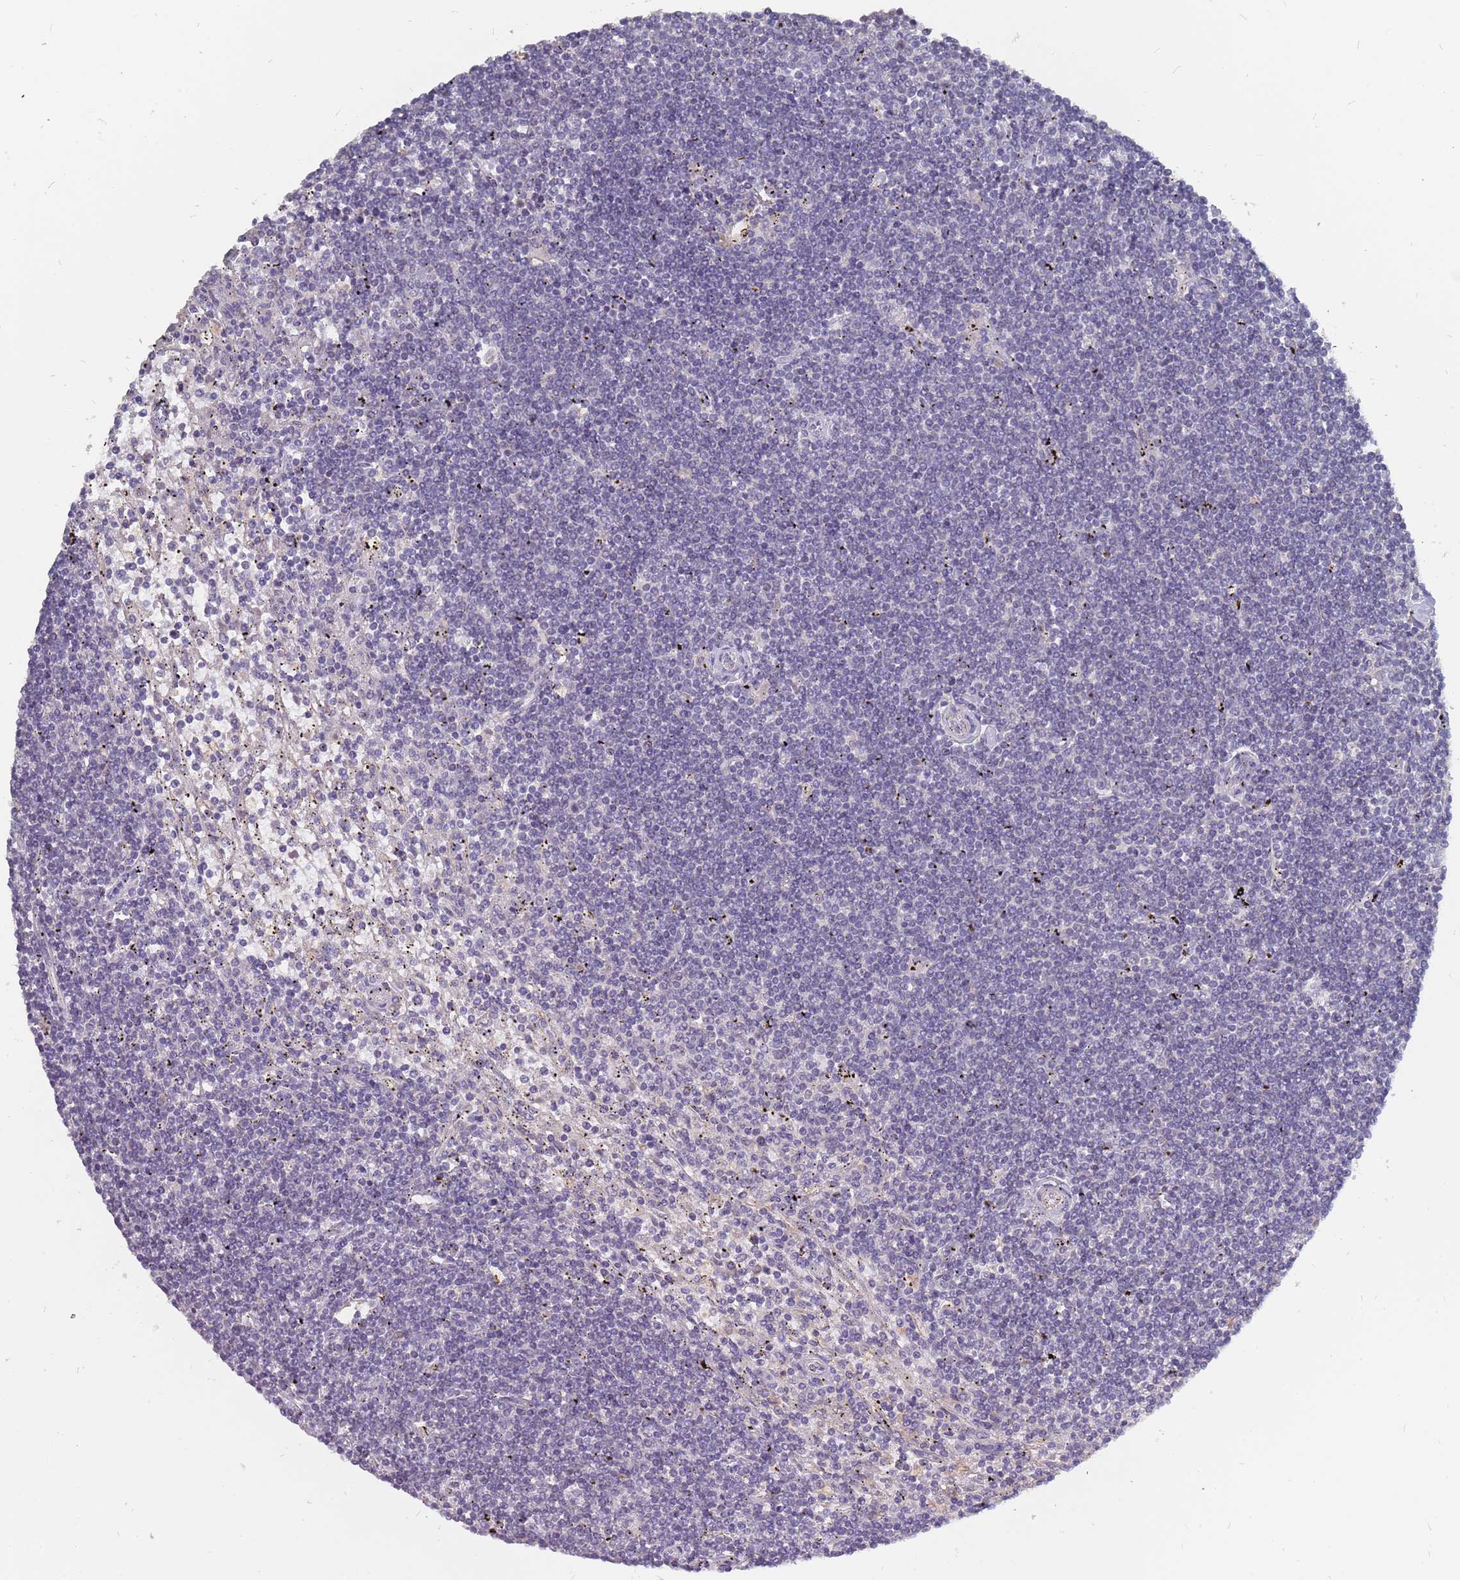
{"staining": {"intensity": "negative", "quantity": "none", "location": "none"}, "tissue": "lymphoma", "cell_type": "Tumor cells", "image_type": "cancer", "snomed": [{"axis": "morphology", "description": "Malignant lymphoma, non-Hodgkin's type, Low grade"}, {"axis": "topography", "description": "Spleen"}], "caption": "Lymphoma stained for a protein using immunohistochemistry shows no positivity tumor cells.", "gene": "TCEANC2", "patient": {"sex": "male", "age": 76}}